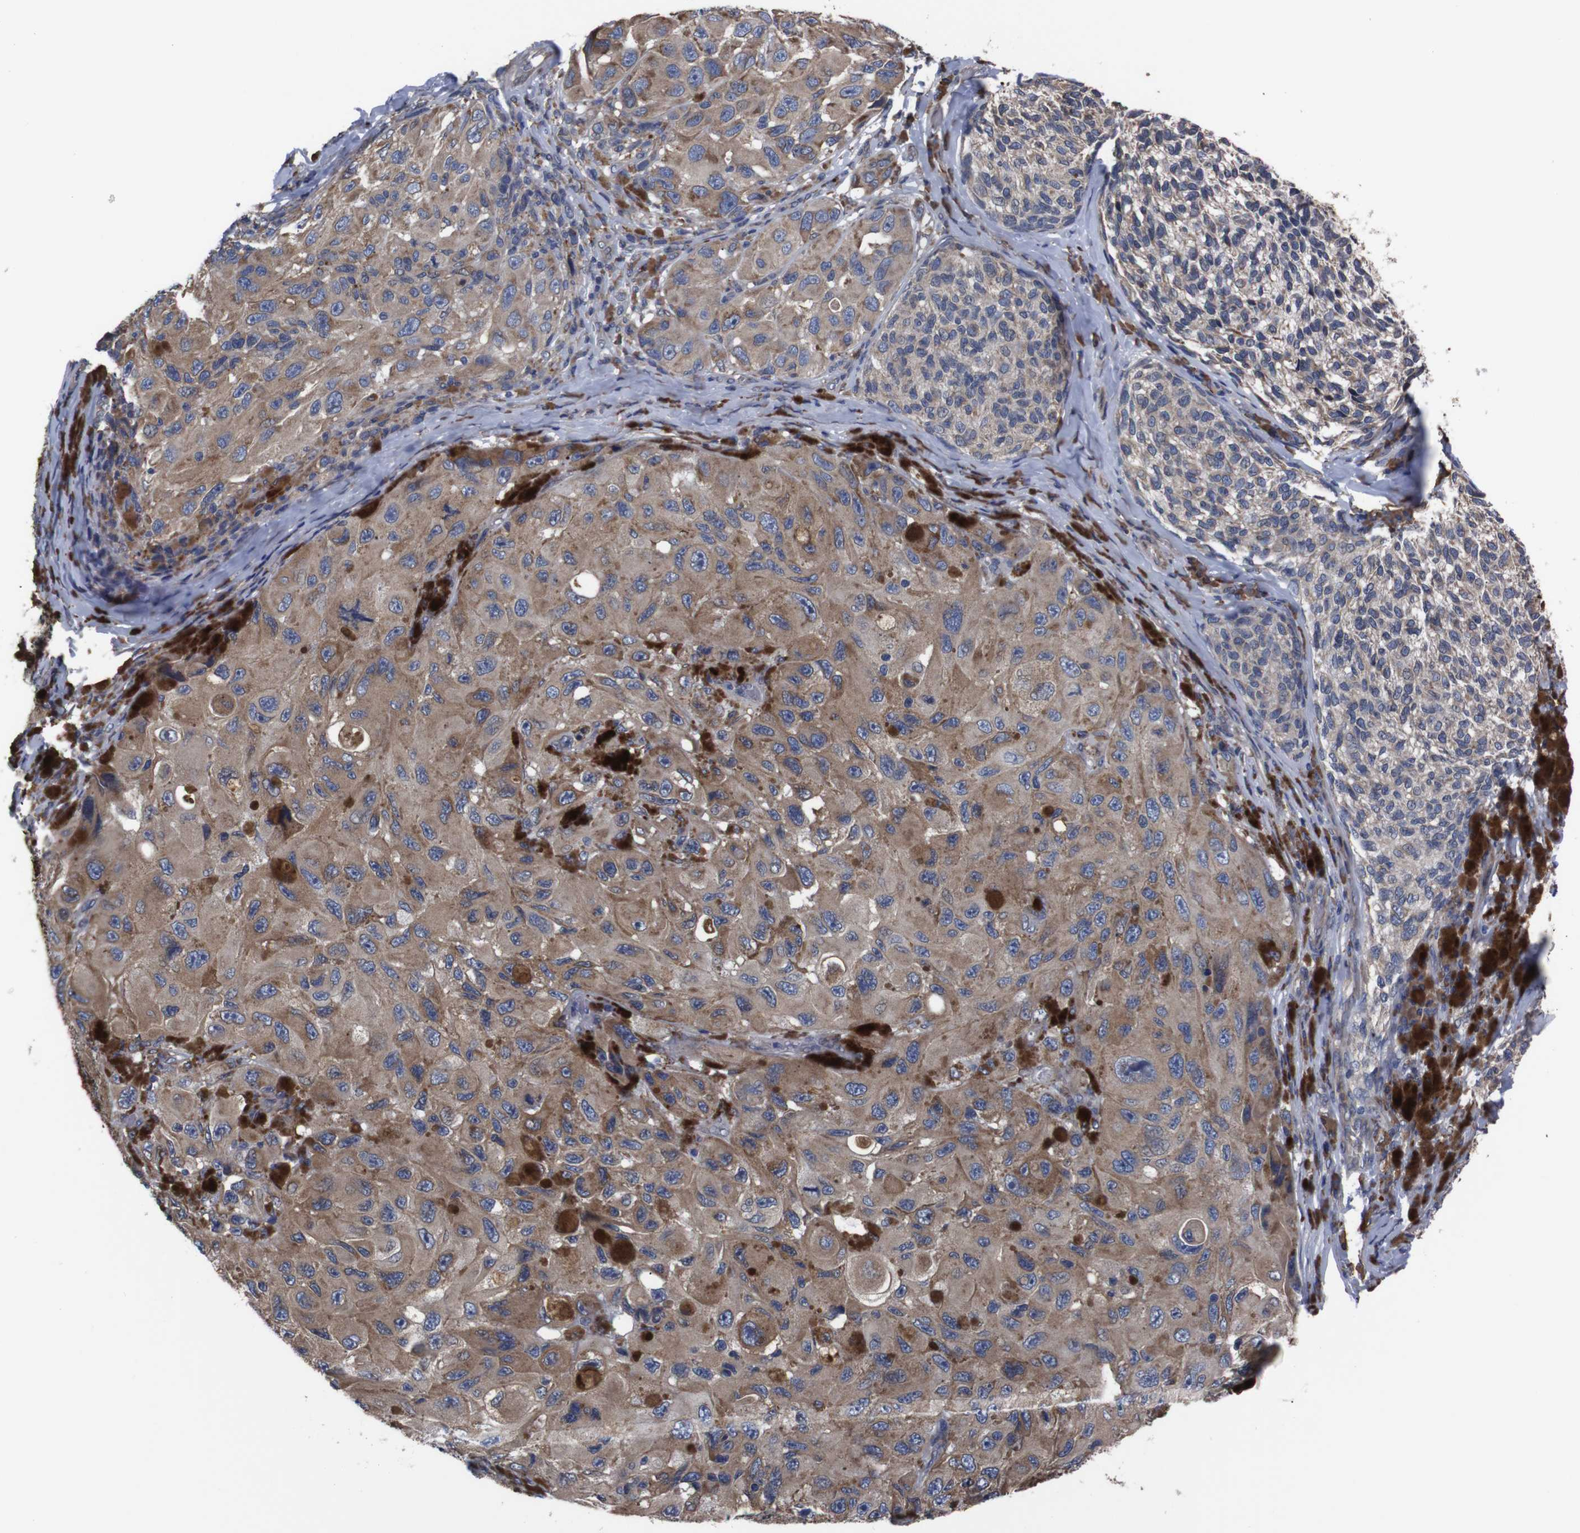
{"staining": {"intensity": "moderate", "quantity": ">75%", "location": "cytoplasmic/membranous"}, "tissue": "melanoma", "cell_type": "Tumor cells", "image_type": "cancer", "snomed": [{"axis": "morphology", "description": "Malignant melanoma, NOS"}, {"axis": "topography", "description": "Skin"}], "caption": "Melanoma stained with a brown dye exhibits moderate cytoplasmic/membranous positive positivity in approximately >75% of tumor cells.", "gene": "SIGMAR1", "patient": {"sex": "female", "age": 73}}